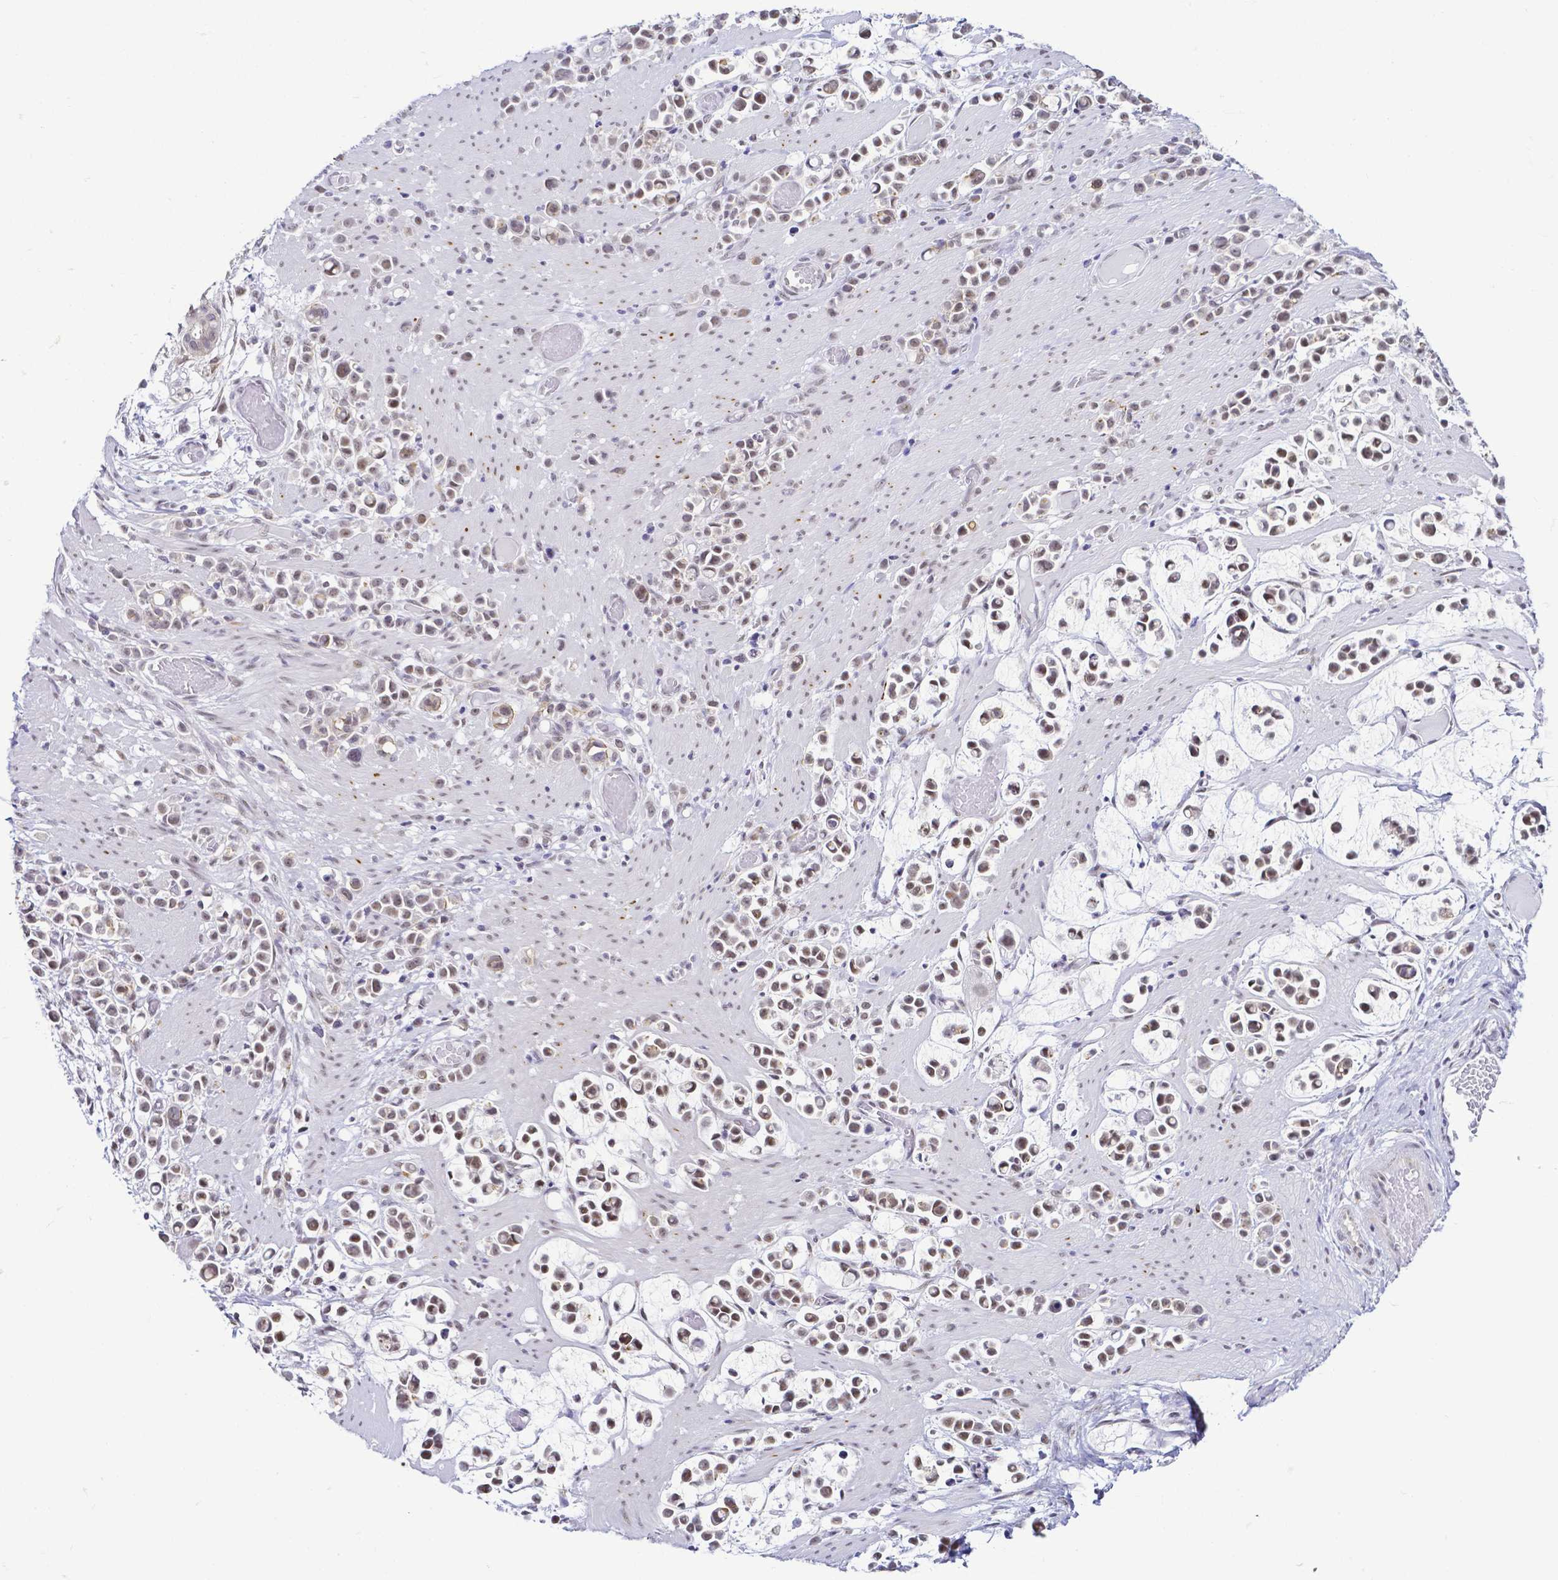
{"staining": {"intensity": "weak", "quantity": ">75%", "location": "nuclear"}, "tissue": "stomach cancer", "cell_type": "Tumor cells", "image_type": "cancer", "snomed": [{"axis": "morphology", "description": "Adenocarcinoma, NOS"}, {"axis": "topography", "description": "Stomach"}], "caption": "There is low levels of weak nuclear positivity in tumor cells of stomach adenocarcinoma, as demonstrated by immunohistochemical staining (brown color).", "gene": "FAM83G", "patient": {"sex": "male", "age": 82}}